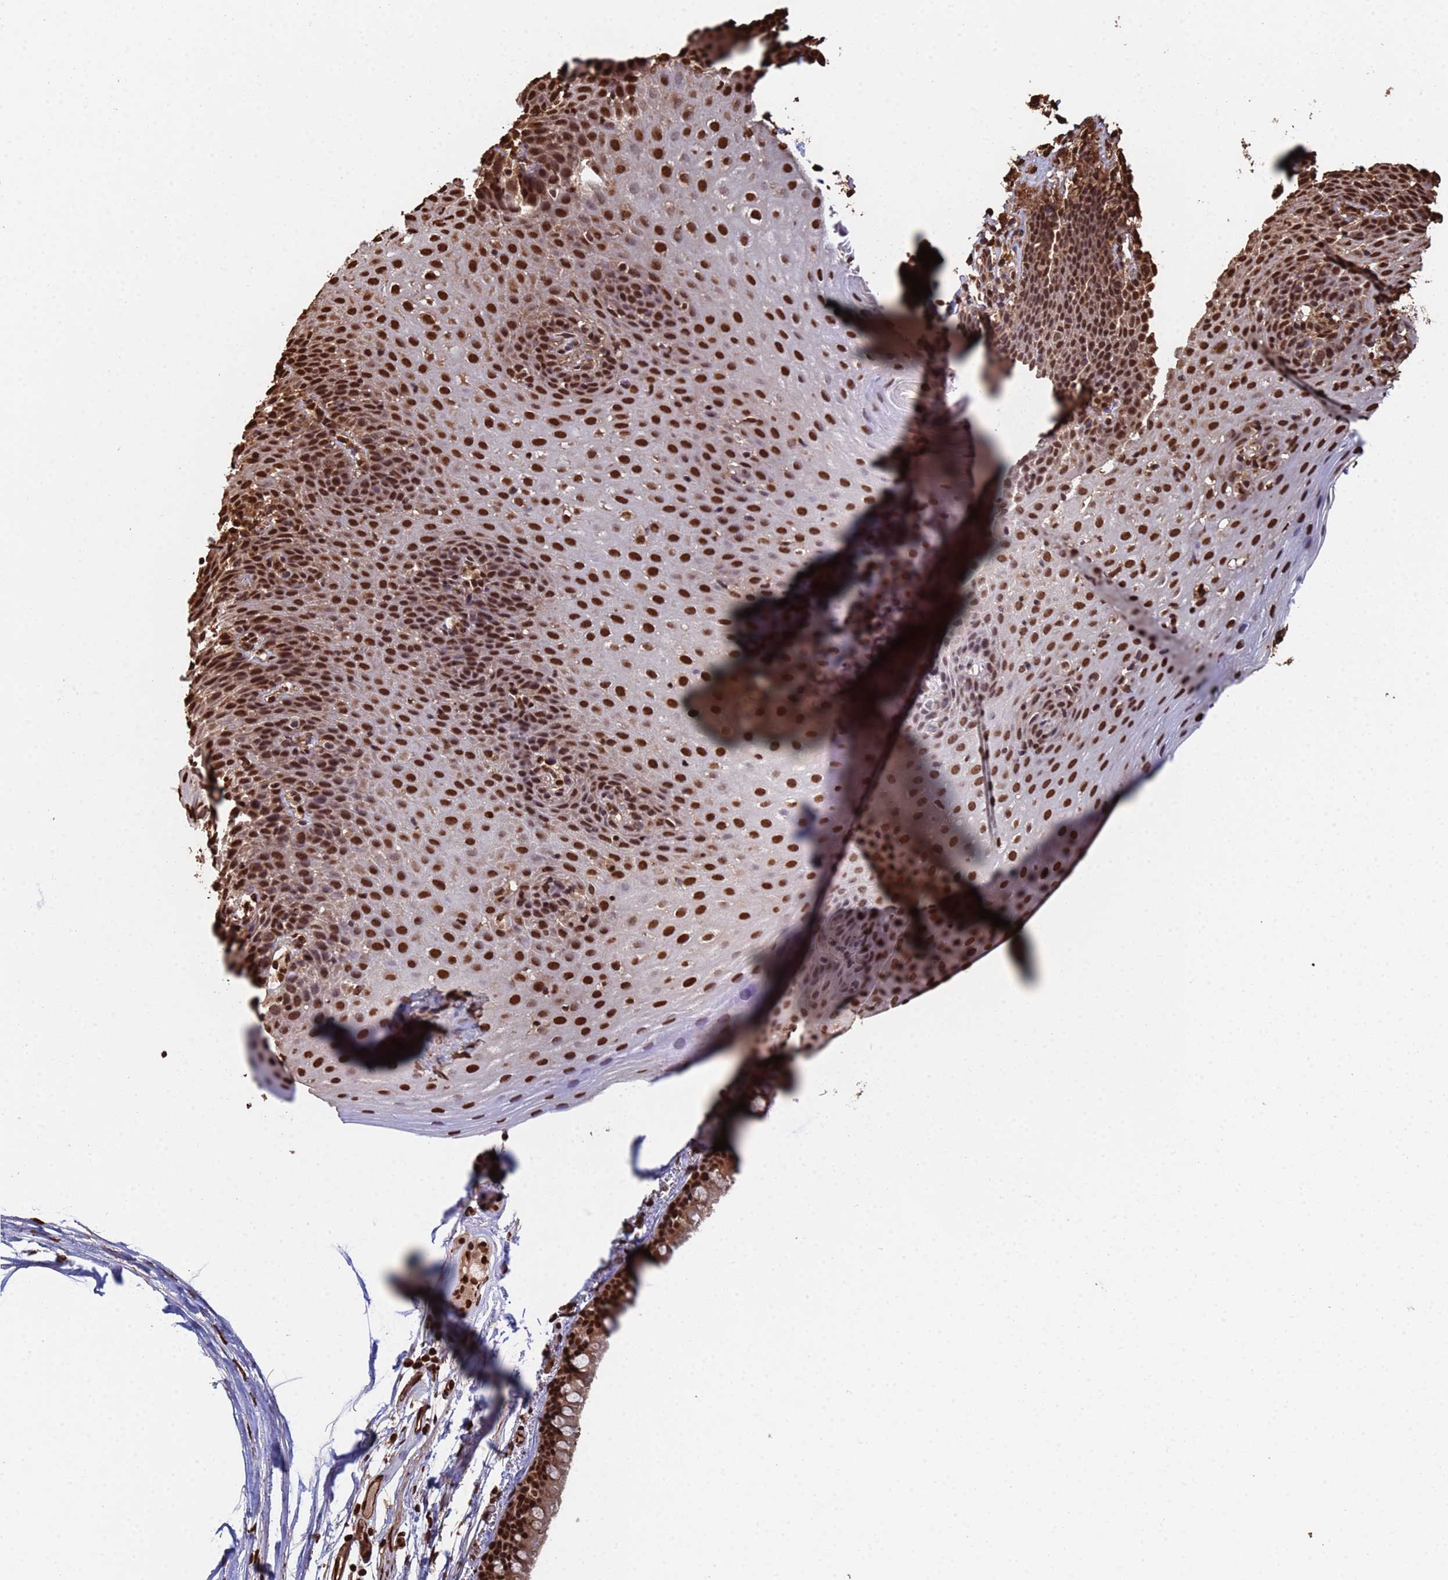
{"staining": {"intensity": "strong", "quantity": ">75%", "location": "nuclear"}, "tissue": "esophagus", "cell_type": "Squamous epithelial cells", "image_type": "normal", "snomed": [{"axis": "morphology", "description": "Normal tissue, NOS"}, {"axis": "topography", "description": "Esophagus"}], "caption": "Protein analysis of unremarkable esophagus reveals strong nuclear expression in about >75% of squamous epithelial cells. The staining is performed using DAB brown chromogen to label protein expression. The nuclei are counter-stained blue using hematoxylin.", "gene": "SUMO2", "patient": {"sex": "female", "age": 61}}